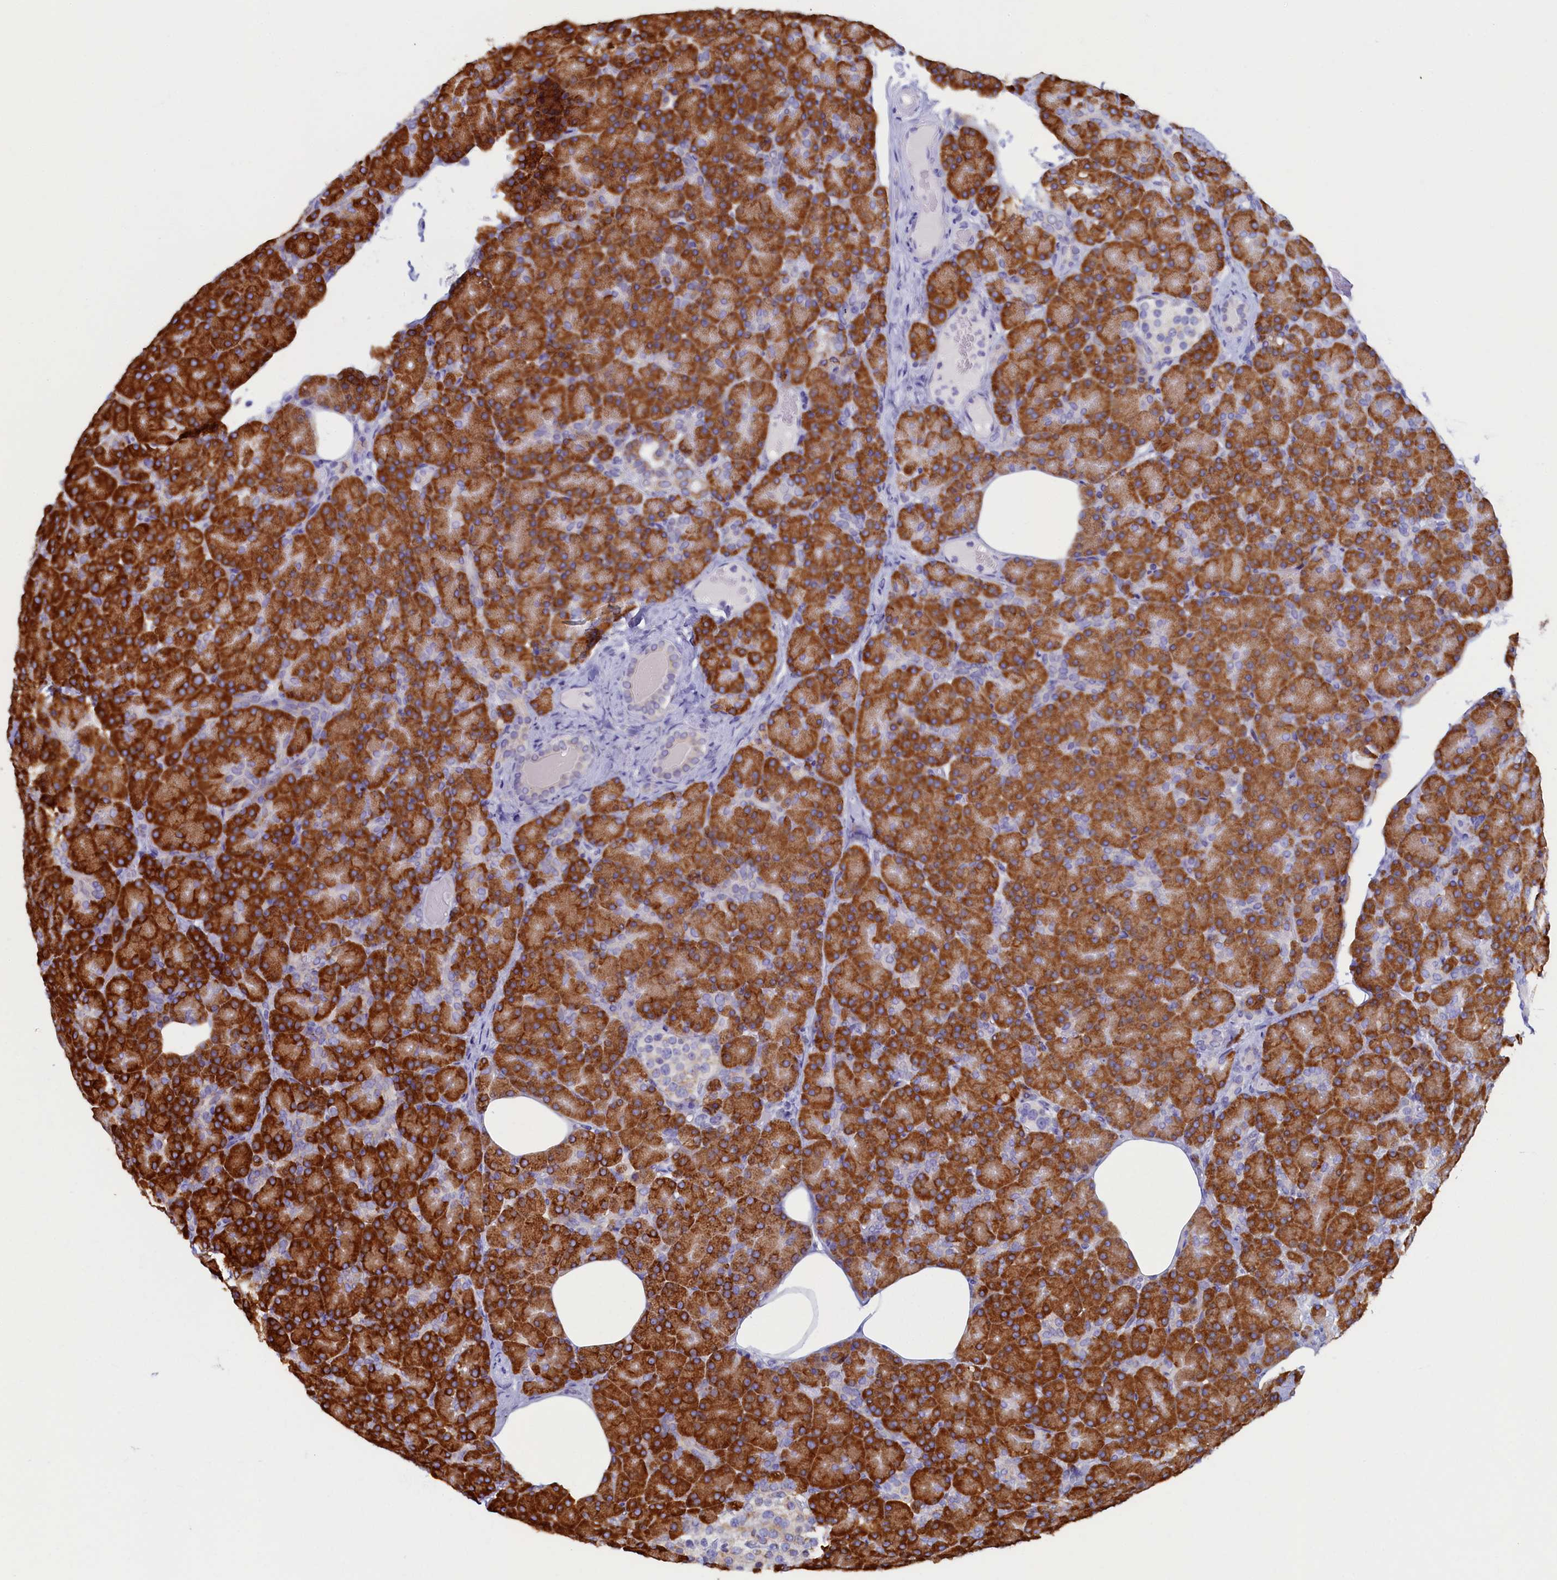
{"staining": {"intensity": "strong", "quantity": ">75%", "location": "cytoplasmic/membranous"}, "tissue": "pancreas", "cell_type": "Exocrine glandular cells", "image_type": "normal", "snomed": [{"axis": "morphology", "description": "Normal tissue, NOS"}, {"axis": "topography", "description": "Pancreas"}], "caption": "Protein analysis of normal pancreas demonstrates strong cytoplasmic/membranous expression in approximately >75% of exocrine glandular cells. (brown staining indicates protein expression, while blue staining denotes nuclei).", "gene": "TMEM18", "patient": {"sex": "female", "age": 43}}